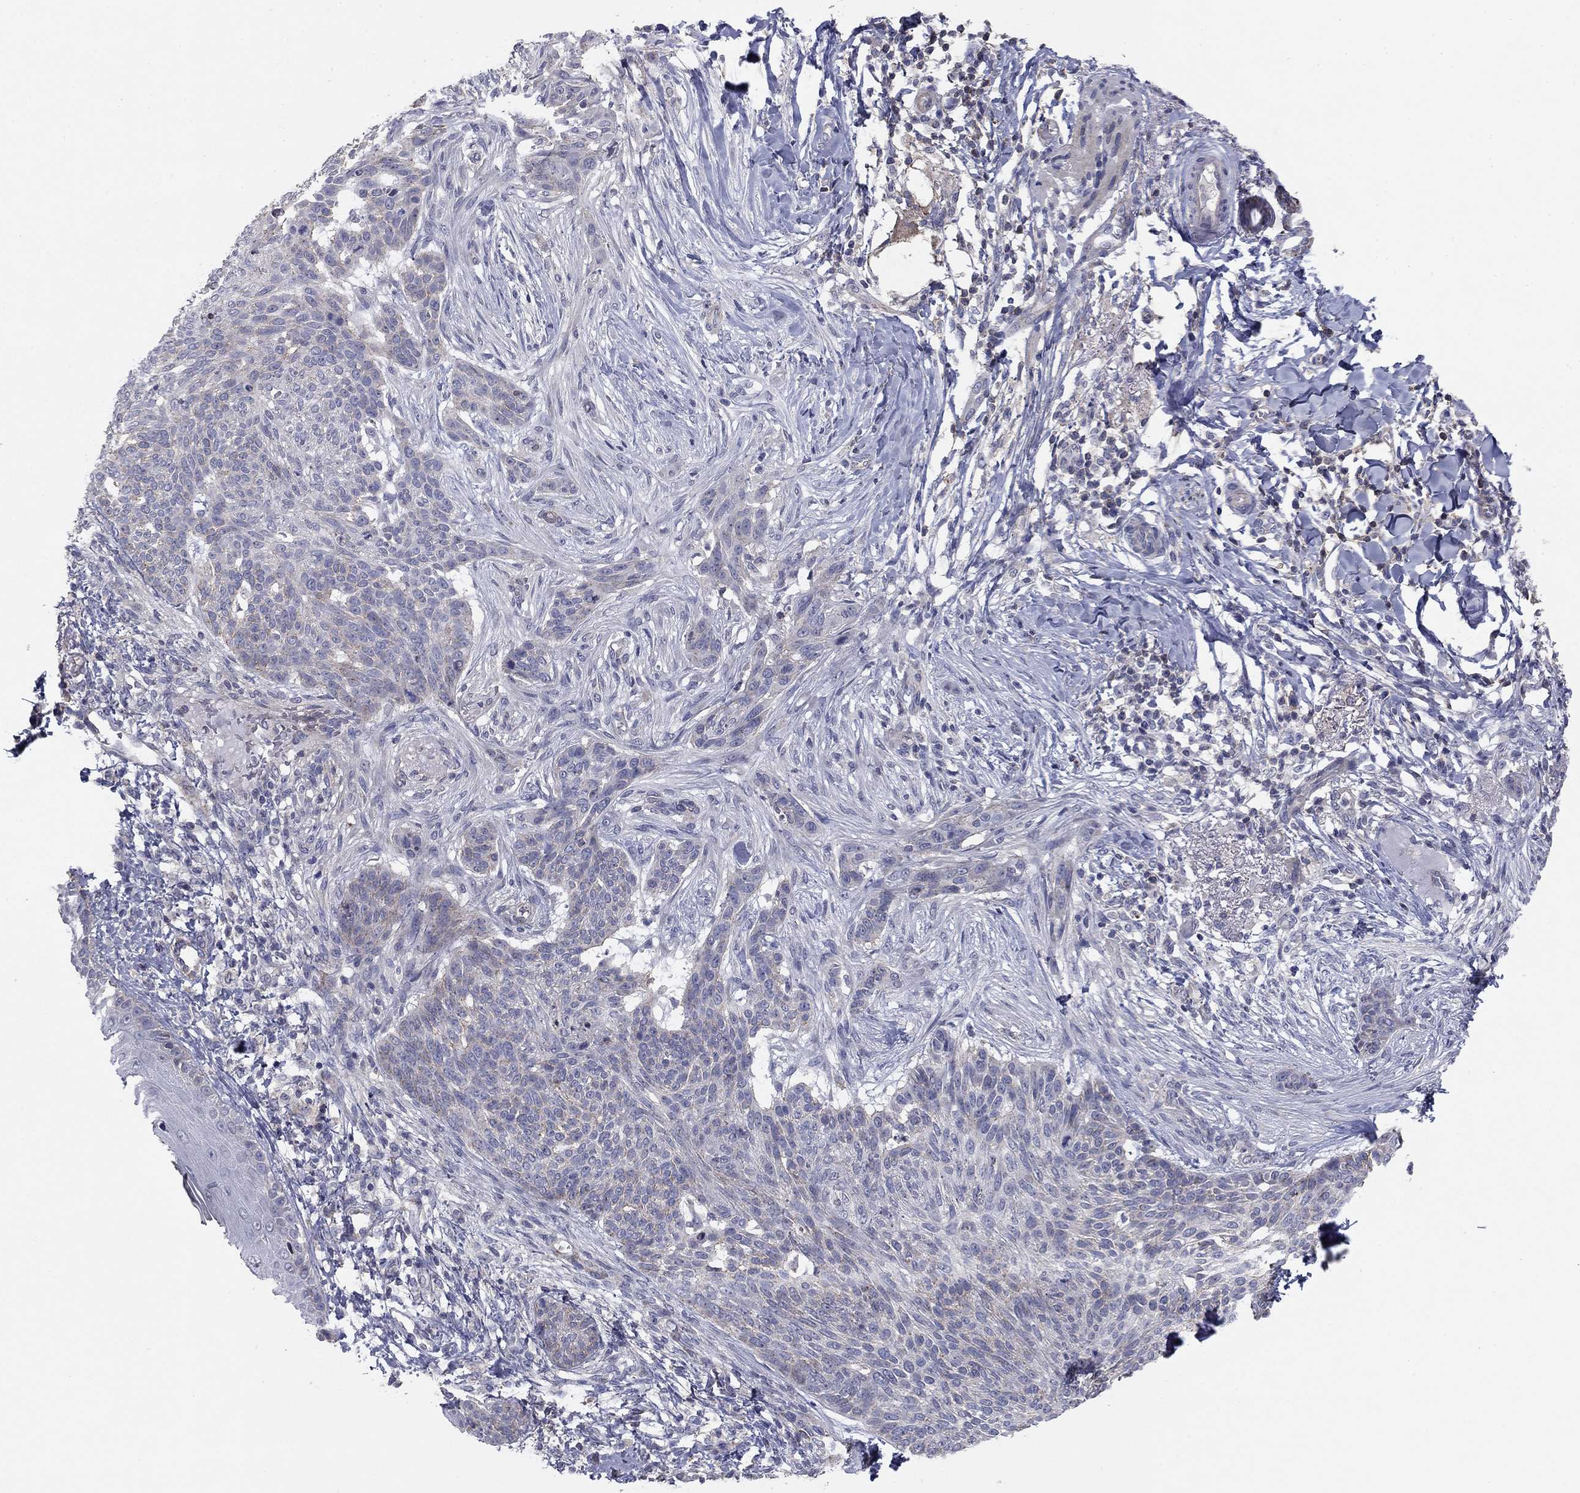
{"staining": {"intensity": "negative", "quantity": "none", "location": "none"}, "tissue": "skin cancer", "cell_type": "Tumor cells", "image_type": "cancer", "snomed": [{"axis": "morphology", "description": "Normal tissue, NOS"}, {"axis": "morphology", "description": "Basal cell carcinoma"}, {"axis": "topography", "description": "Skin"}], "caption": "Skin cancer (basal cell carcinoma) was stained to show a protein in brown. There is no significant positivity in tumor cells.", "gene": "SEPTIN3", "patient": {"sex": "male", "age": 84}}